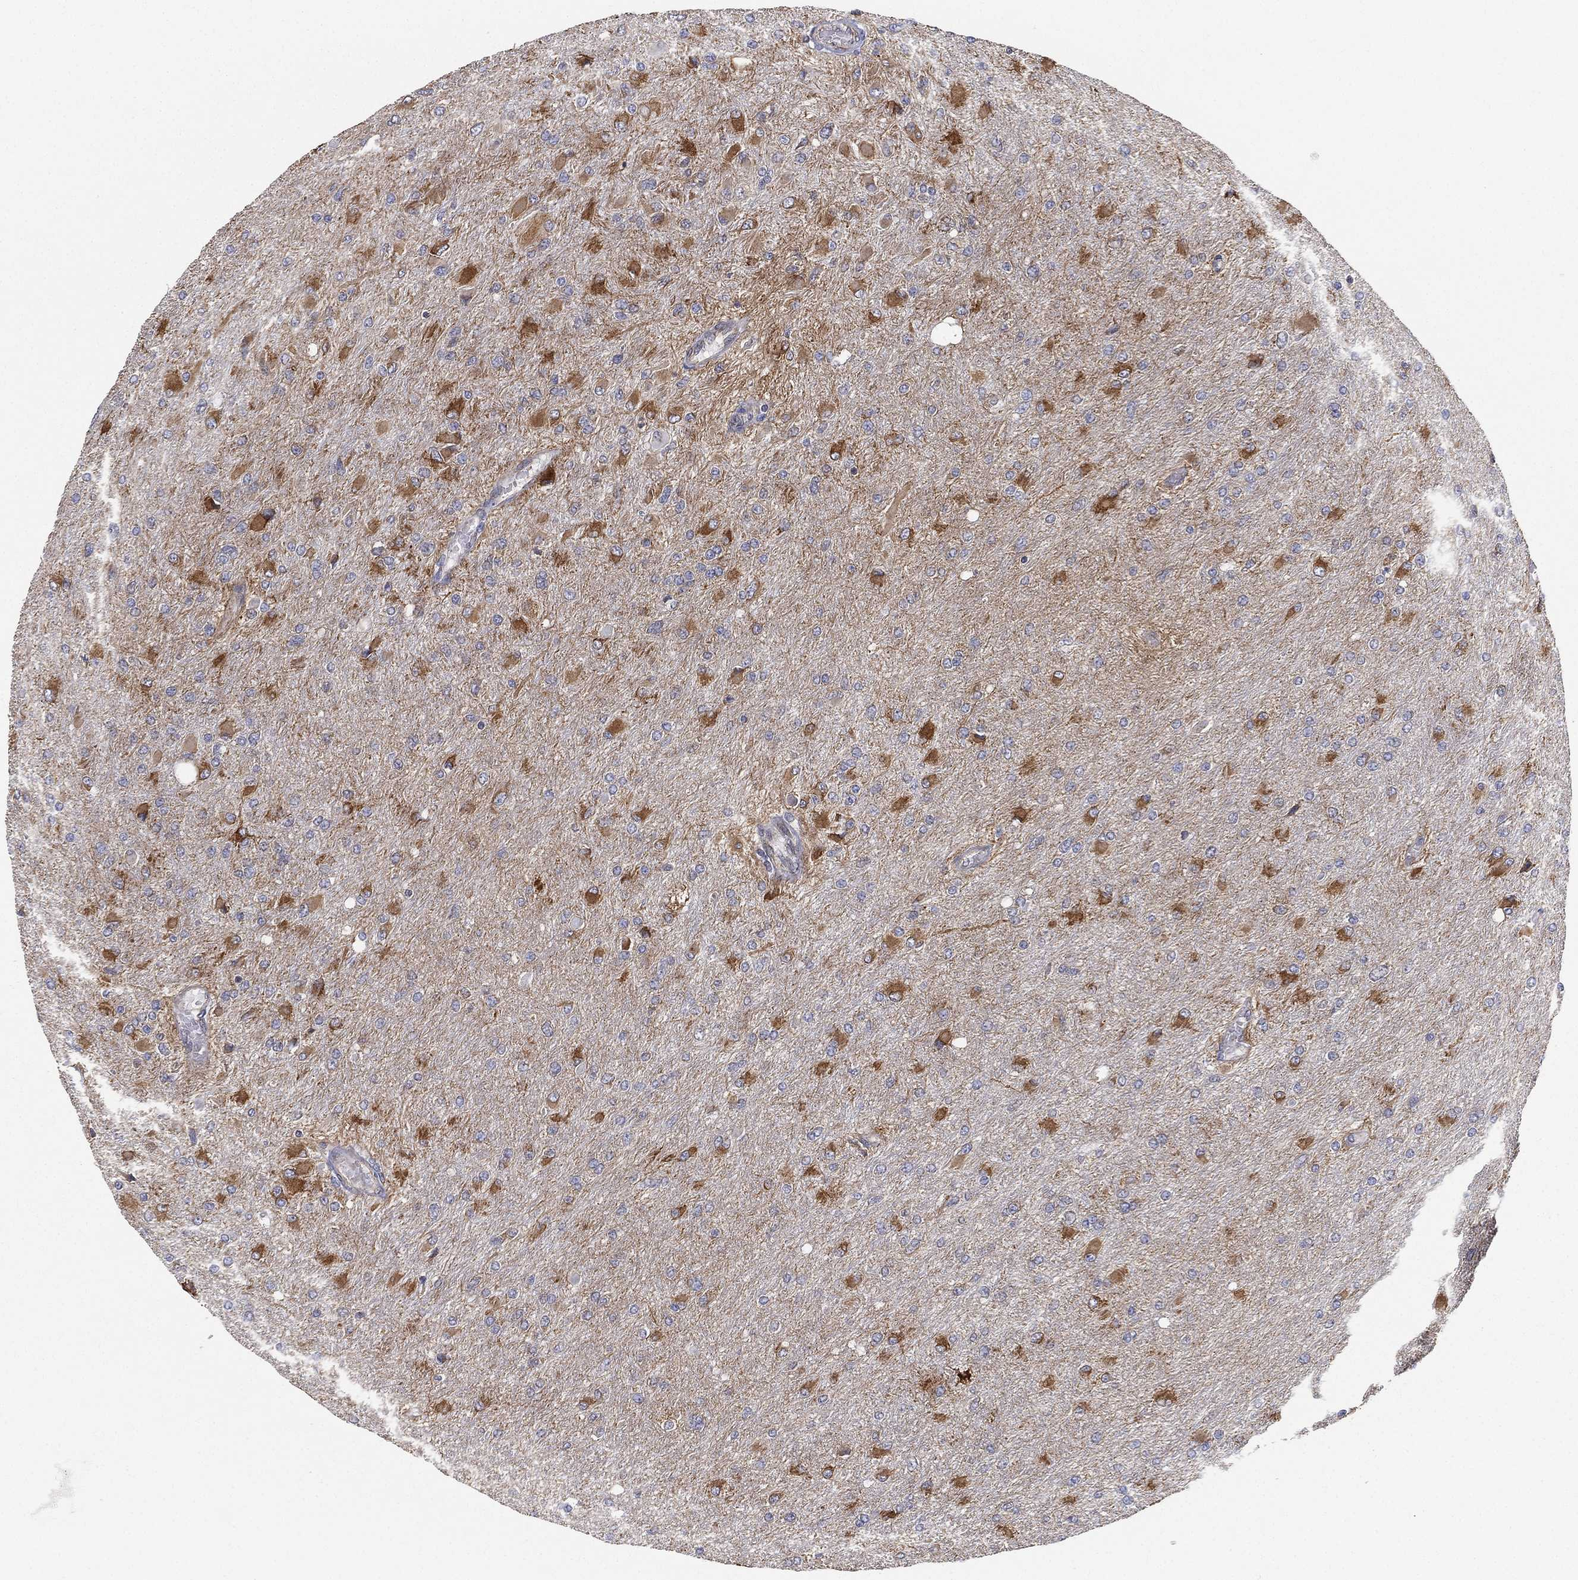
{"staining": {"intensity": "moderate", "quantity": "<25%", "location": "cytoplasmic/membranous"}, "tissue": "glioma", "cell_type": "Tumor cells", "image_type": "cancer", "snomed": [{"axis": "morphology", "description": "Glioma, malignant, High grade"}, {"axis": "topography", "description": "Cerebral cortex"}], "caption": "Protein positivity by IHC displays moderate cytoplasmic/membranous positivity in approximately <25% of tumor cells in malignant high-grade glioma.", "gene": "CYB5B", "patient": {"sex": "female", "age": 36}}